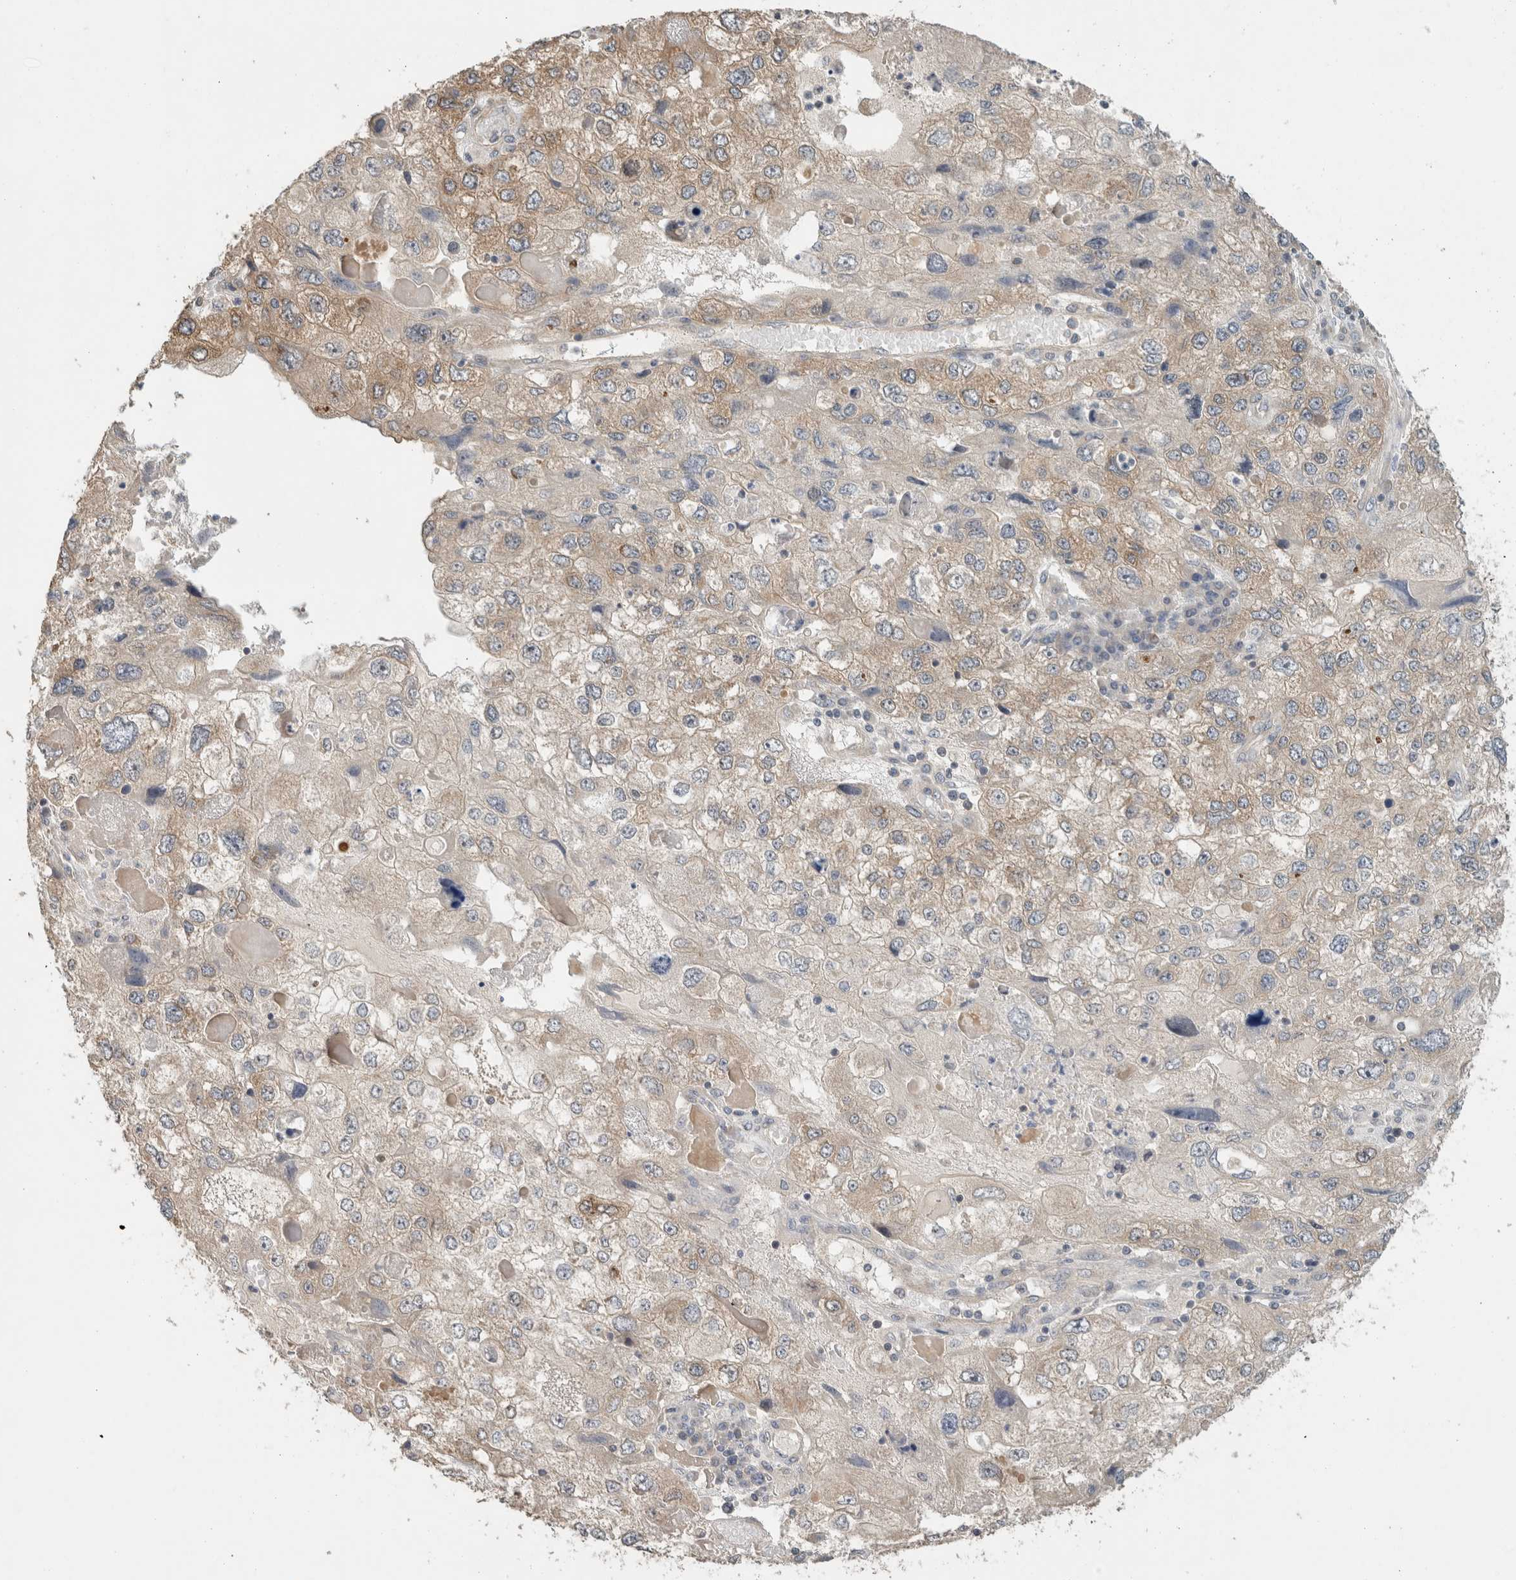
{"staining": {"intensity": "moderate", "quantity": "25%-75%", "location": "cytoplasmic/membranous"}, "tissue": "endometrial cancer", "cell_type": "Tumor cells", "image_type": "cancer", "snomed": [{"axis": "morphology", "description": "Adenocarcinoma, NOS"}, {"axis": "topography", "description": "Endometrium"}], "caption": "A brown stain highlights moderate cytoplasmic/membranous positivity of a protein in endometrial cancer tumor cells.", "gene": "PUM1", "patient": {"sex": "female", "age": 49}}